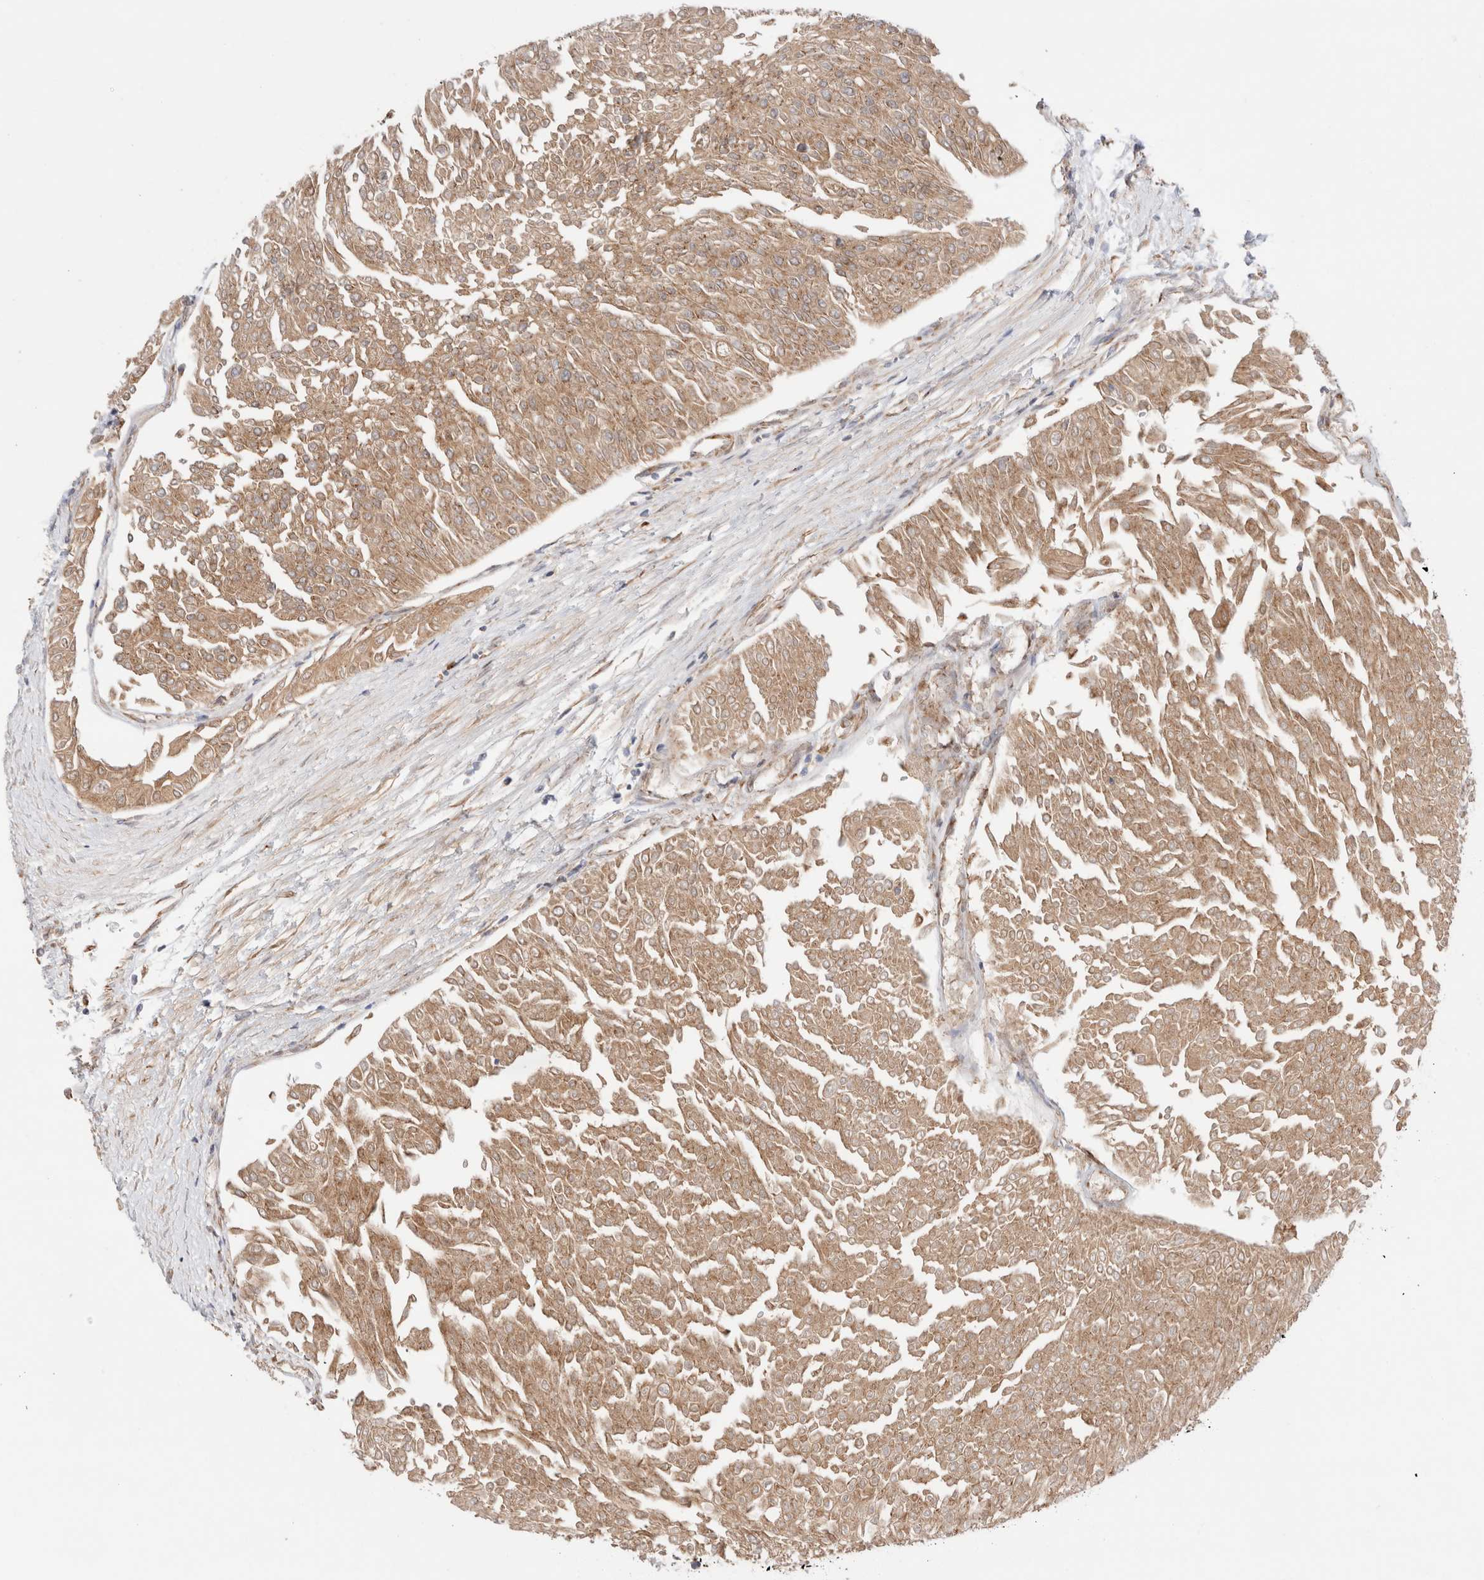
{"staining": {"intensity": "moderate", "quantity": ">75%", "location": "cytoplasmic/membranous"}, "tissue": "urothelial cancer", "cell_type": "Tumor cells", "image_type": "cancer", "snomed": [{"axis": "morphology", "description": "Urothelial carcinoma, Low grade"}, {"axis": "topography", "description": "Urinary bladder"}], "caption": "Urothelial cancer stained with a protein marker reveals moderate staining in tumor cells.", "gene": "LMAN2L", "patient": {"sex": "male", "age": 67}}